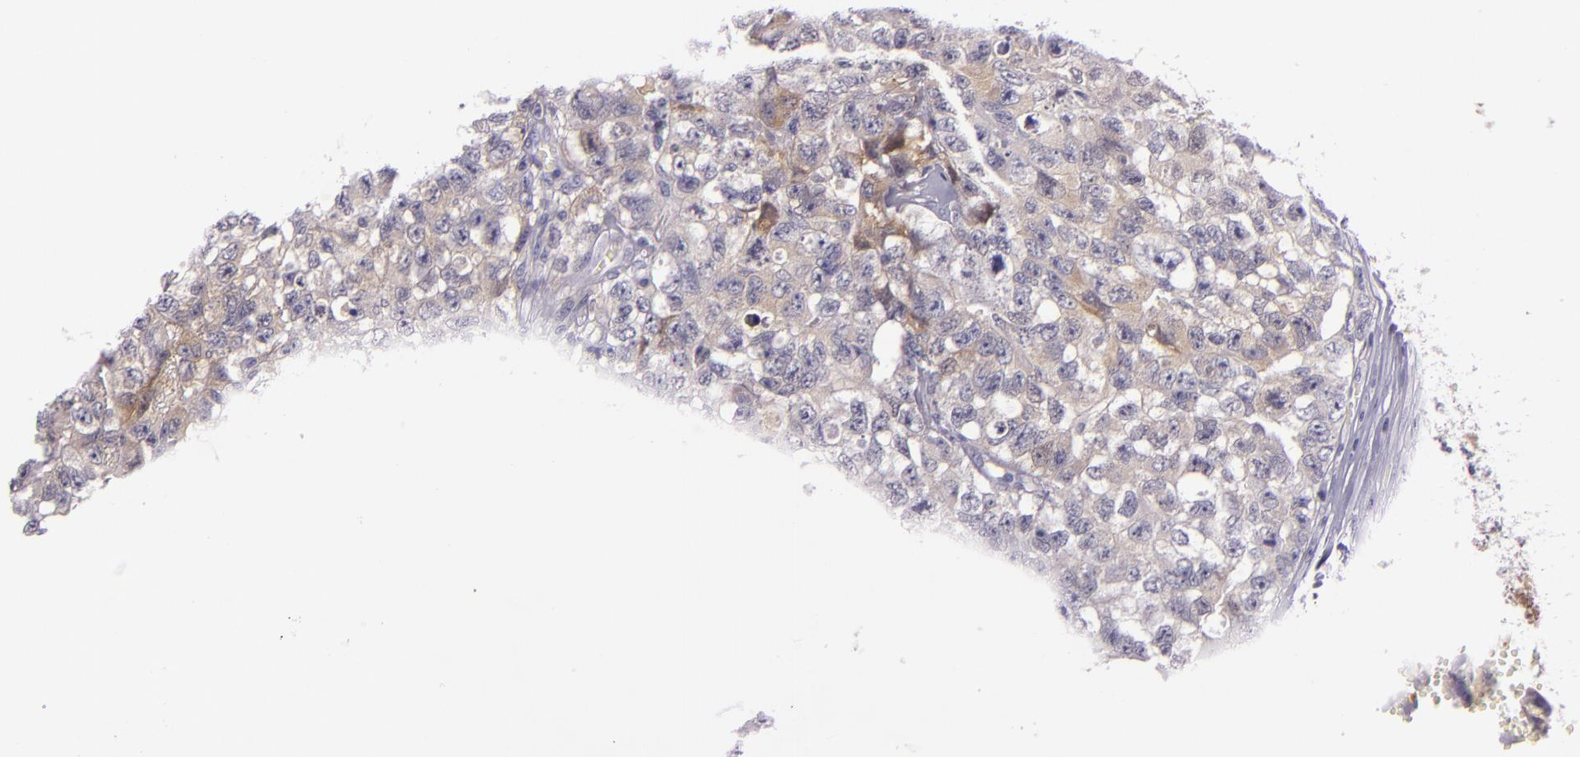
{"staining": {"intensity": "weak", "quantity": "25%-75%", "location": "cytoplasmic/membranous"}, "tissue": "testis cancer", "cell_type": "Tumor cells", "image_type": "cancer", "snomed": [{"axis": "morphology", "description": "Carcinoma, Embryonal, NOS"}, {"axis": "topography", "description": "Testis"}], "caption": "Protein staining displays weak cytoplasmic/membranous positivity in about 25%-75% of tumor cells in testis embryonal carcinoma. (Stains: DAB in brown, nuclei in blue, Microscopy: brightfield microscopy at high magnification).", "gene": "HSP90AA1", "patient": {"sex": "male", "age": 31}}